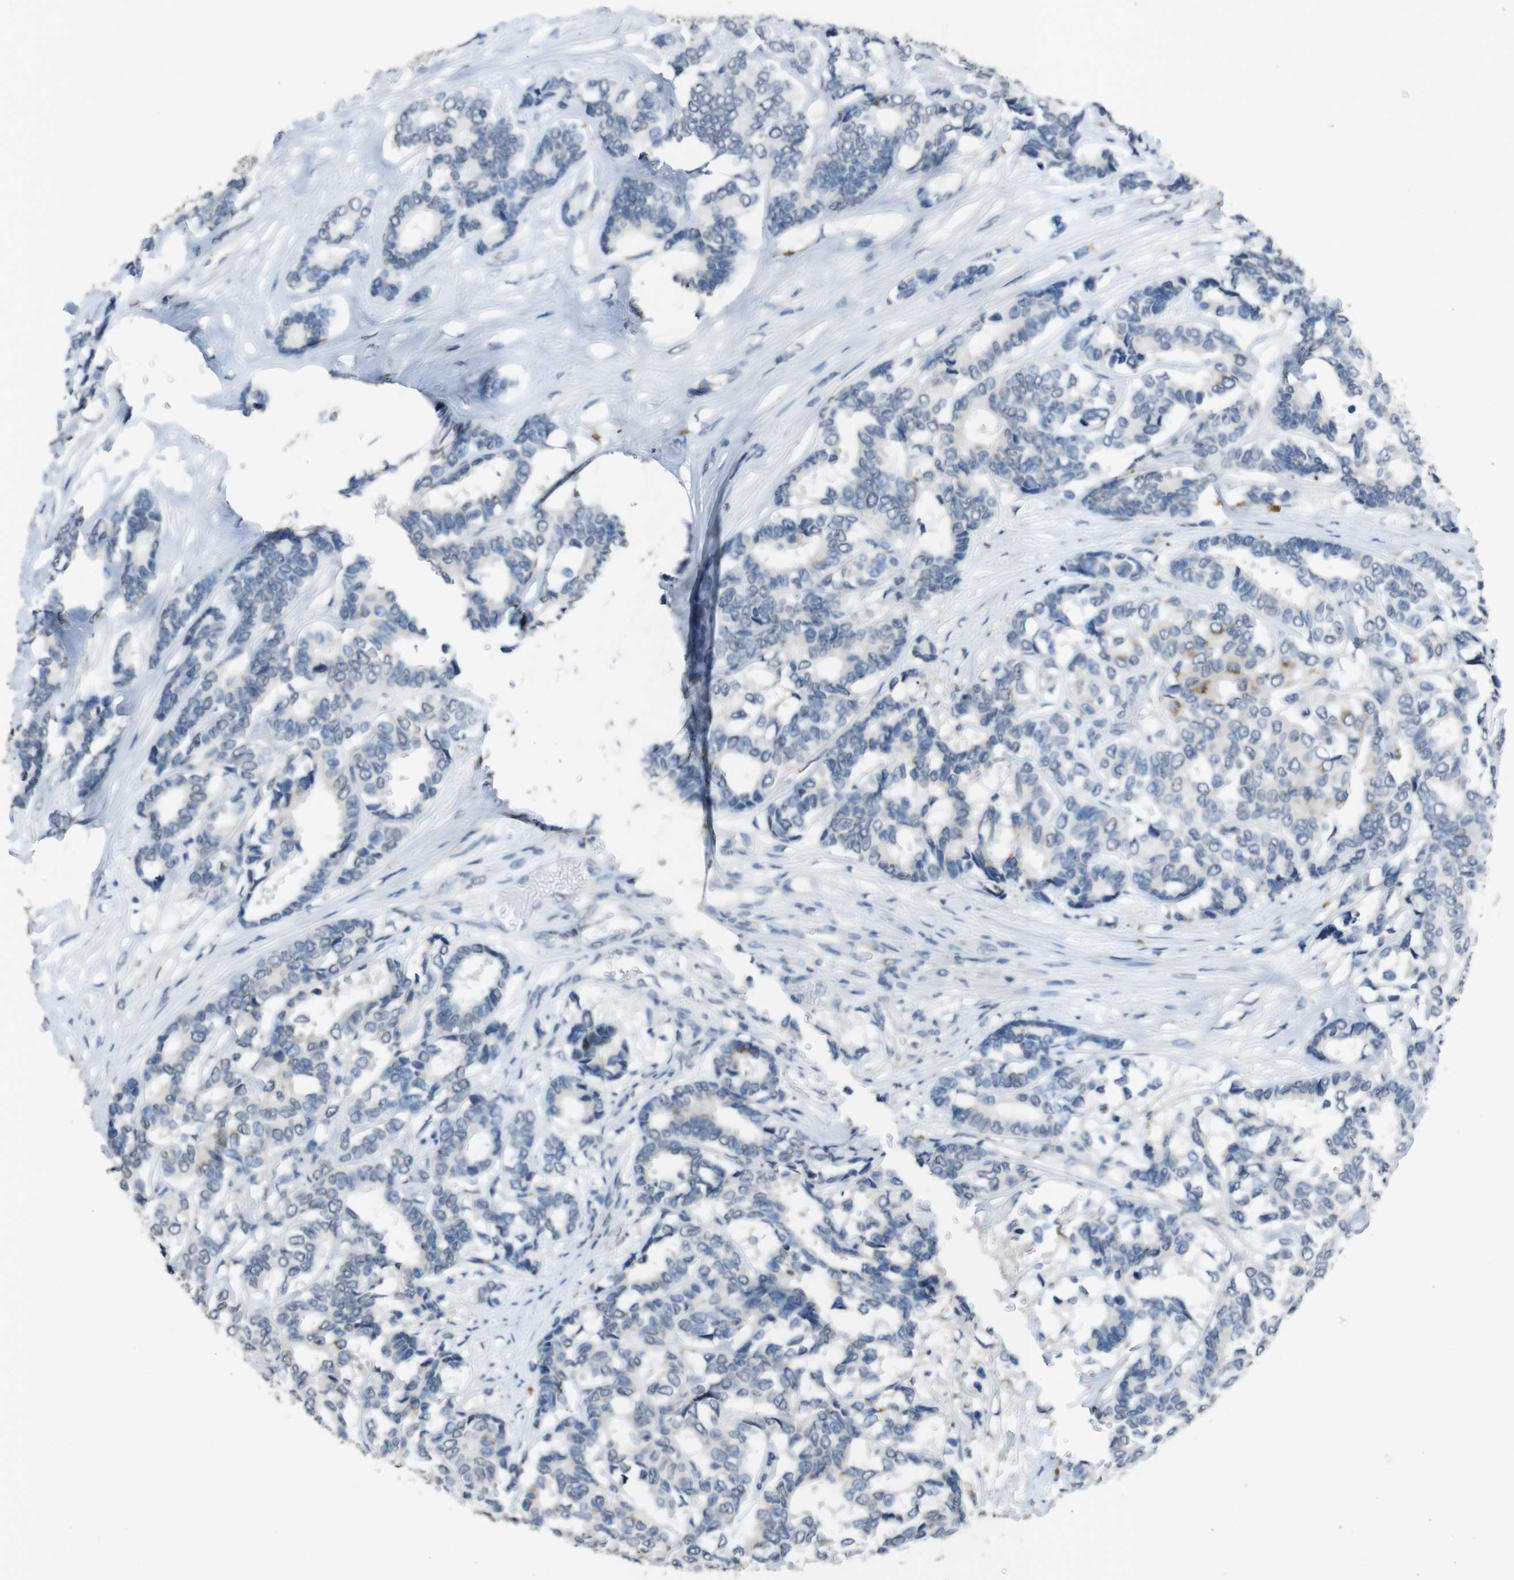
{"staining": {"intensity": "negative", "quantity": "none", "location": "none"}, "tissue": "breast cancer", "cell_type": "Tumor cells", "image_type": "cancer", "snomed": [{"axis": "morphology", "description": "Duct carcinoma"}, {"axis": "topography", "description": "Breast"}], "caption": "Immunohistochemistry micrograph of neoplastic tissue: human intraductal carcinoma (breast) stained with DAB (3,3'-diaminobenzidine) exhibits no significant protein expression in tumor cells.", "gene": "STBD1", "patient": {"sex": "female", "age": 87}}